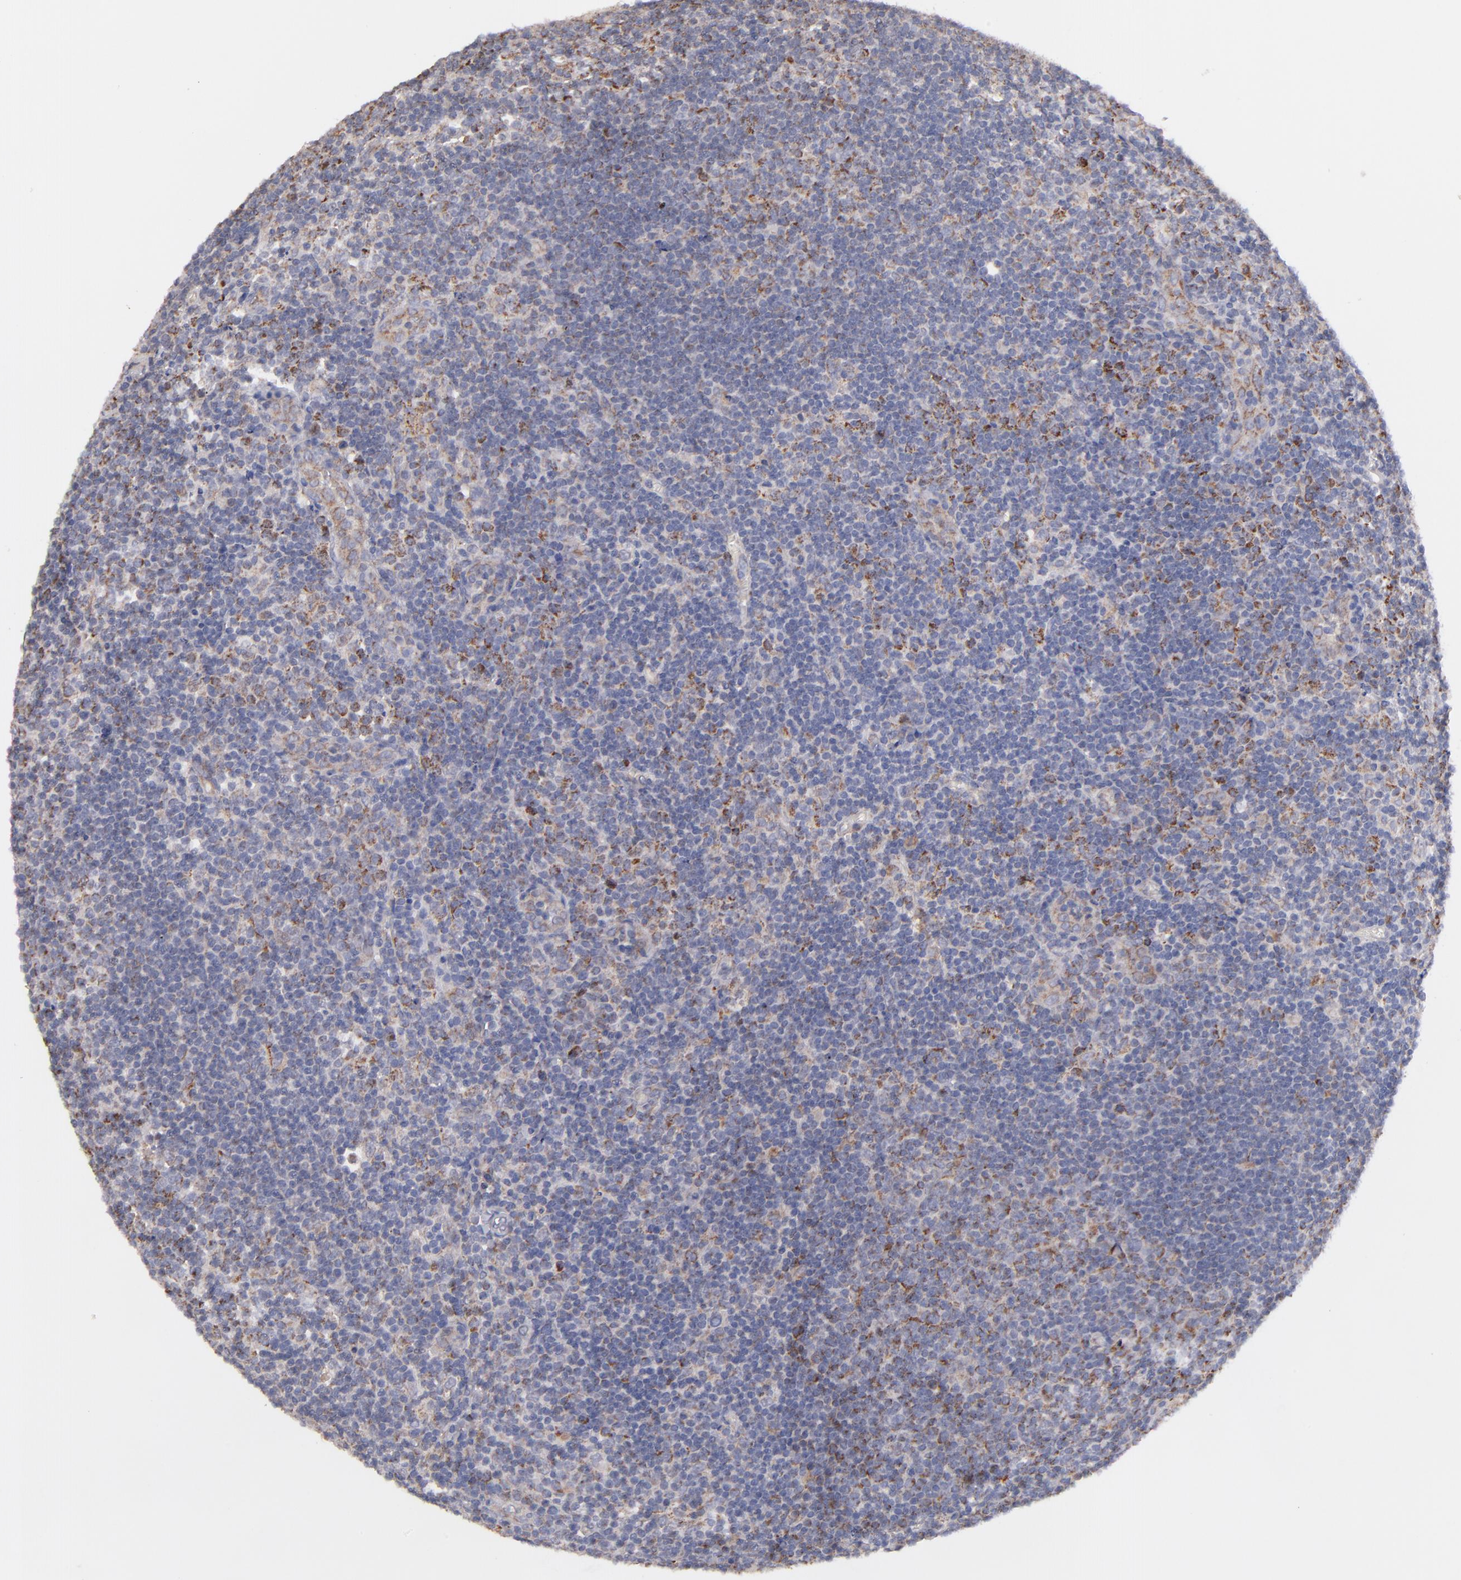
{"staining": {"intensity": "moderate", "quantity": "25%-75%", "location": "cytoplasmic/membranous"}, "tissue": "lymphoma", "cell_type": "Tumor cells", "image_type": "cancer", "snomed": [{"axis": "morphology", "description": "Malignant lymphoma, non-Hodgkin's type, Low grade"}, {"axis": "topography", "description": "Lymph node"}], "caption": "Tumor cells demonstrate medium levels of moderate cytoplasmic/membranous positivity in about 25%-75% of cells in human lymphoma. Ihc stains the protein of interest in brown and the nuclei are stained blue.", "gene": "HCCS", "patient": {"sex": "male", "age": 74}}